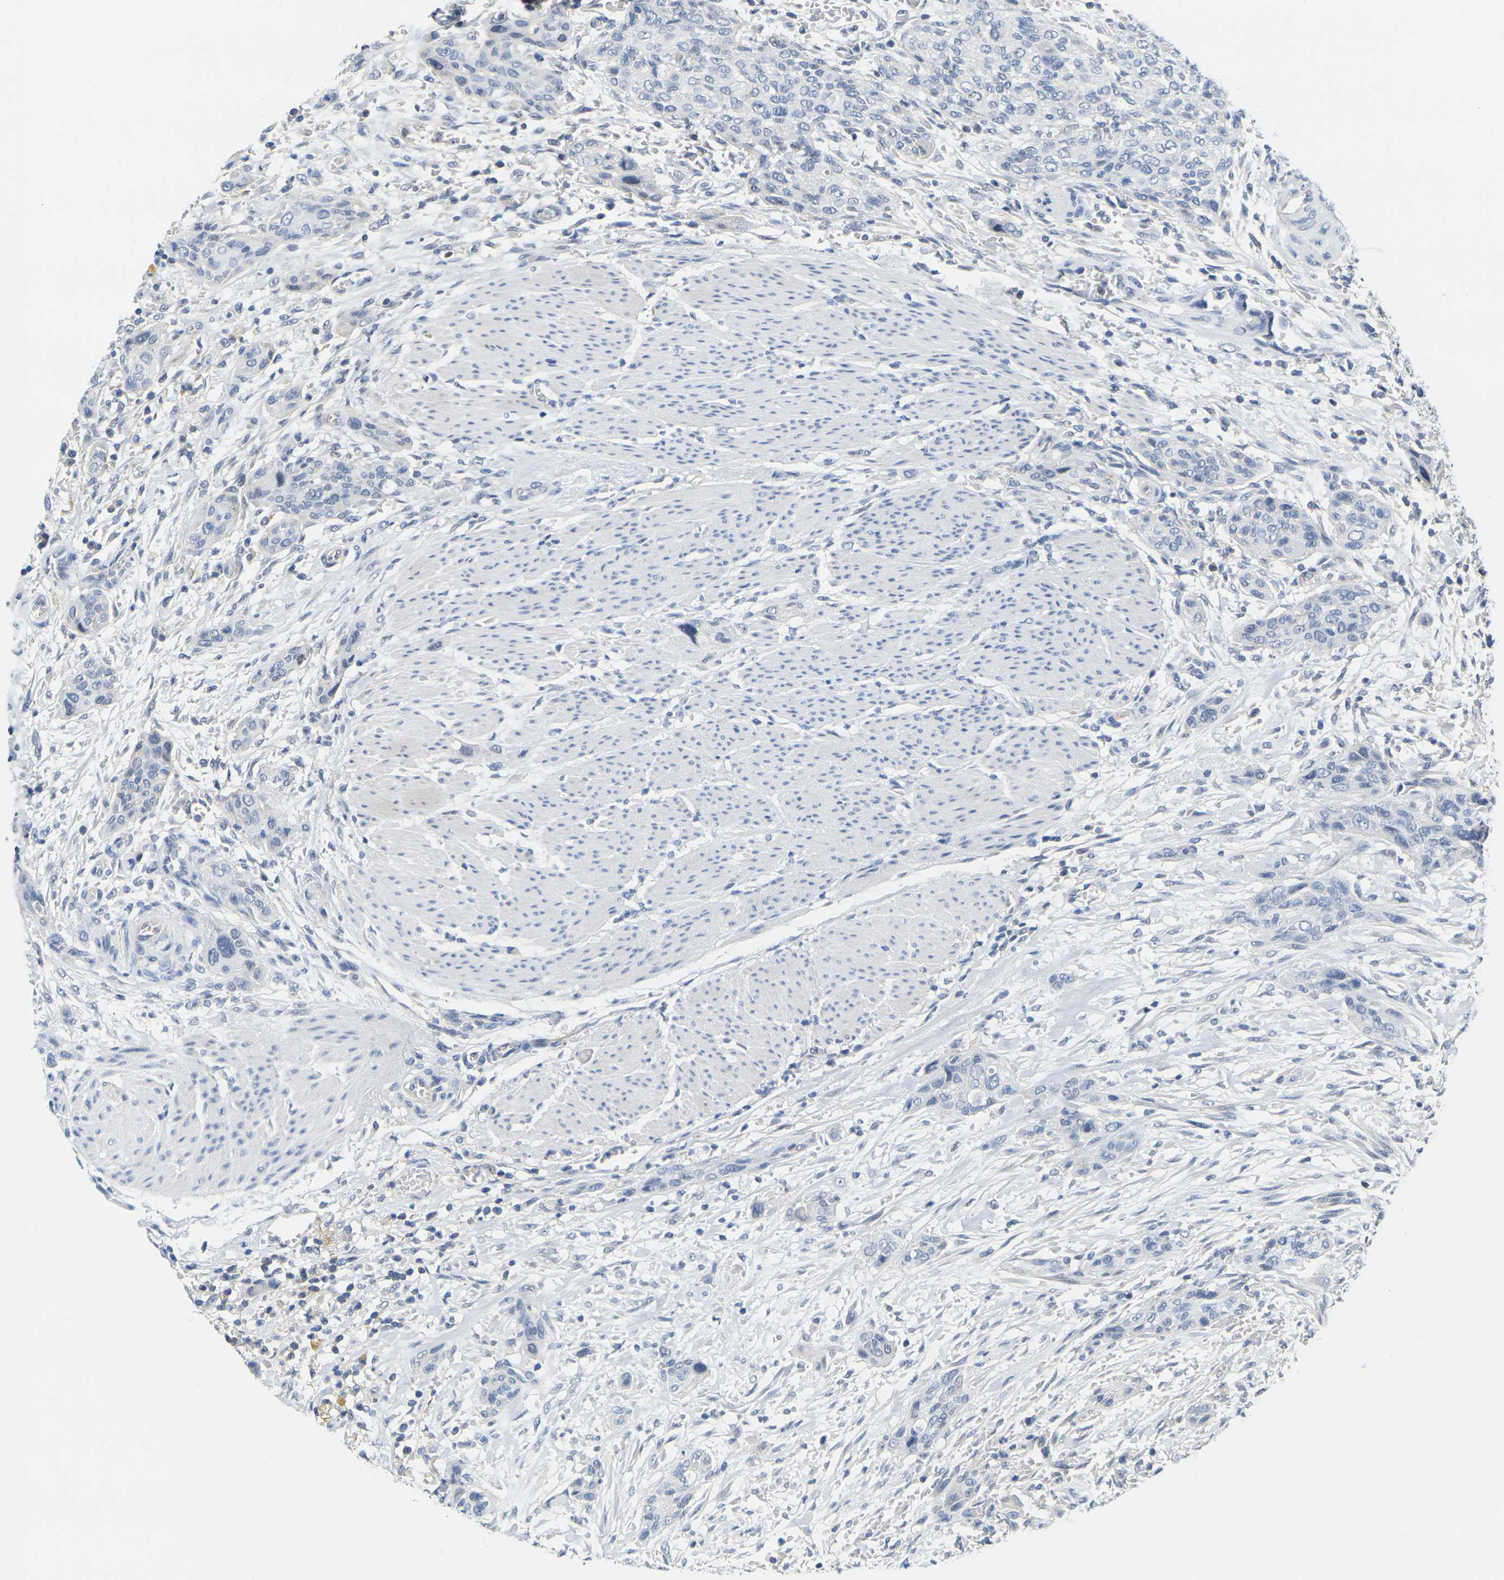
{"staining": {"intensity": "negative", "quantity": "none", "location": "none"}, "tissue": "urothelial cancer", "cell_type": "Tumor cells", "image_type": "cancer", "snomed": [{"axis": "morphology", "description": "Urothelial carcinoma, High grade"}, {"axis": "topography", "description": "Urinary bladder"}], "caption": "High-grade urothelial carcinoma was stained to show a protein in brown. There is no significant positivity in tumor cells.", "gene": "OTOF", "patient": {"sex": "male", "age": 35}}